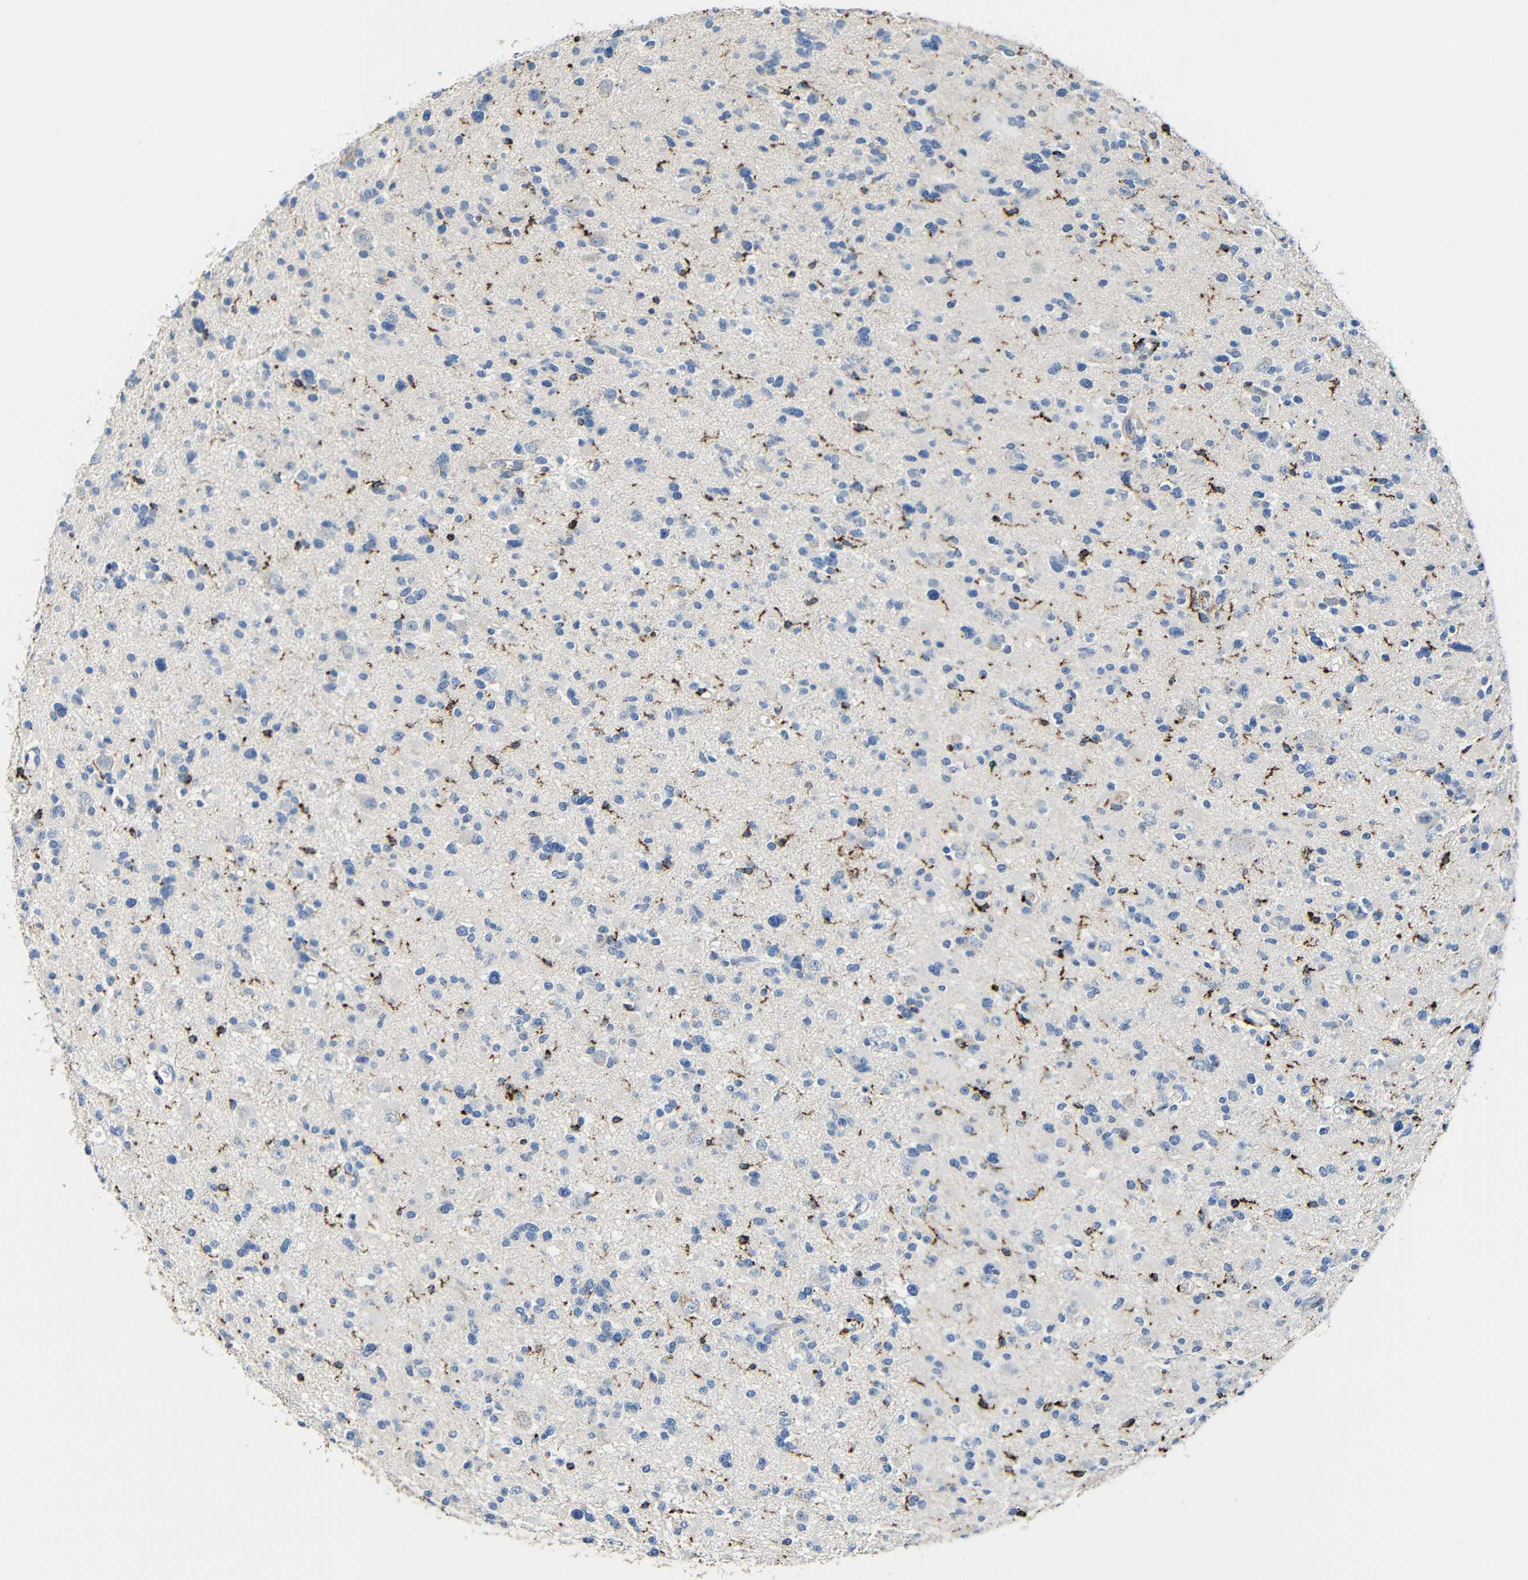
{"staining": {"intensity": "strong", "quantity": "<25%", "location": "cytoplasmic/membranous"}, "tissue": "glioma", "cell_type": "Tumor cells", "image_type": "cancer", "snomed": [{"axis": "morphology", "description": "Glioma, malignant, Low grade"}, {"axis": "topography", "description": "Brain"}], "caption": "Immunohistochemistry (DAB (3,3'-diaminobenzidine)) staining of human glioma demonstrates strong cytoplasmic/membranous protein expression in about <25% of tumor cells. (brown staining indicates protein expression, while blue staining denotes nuclei).", "gene": "HLA-DMA", "patient": {"sex": "female", "age": 22}}